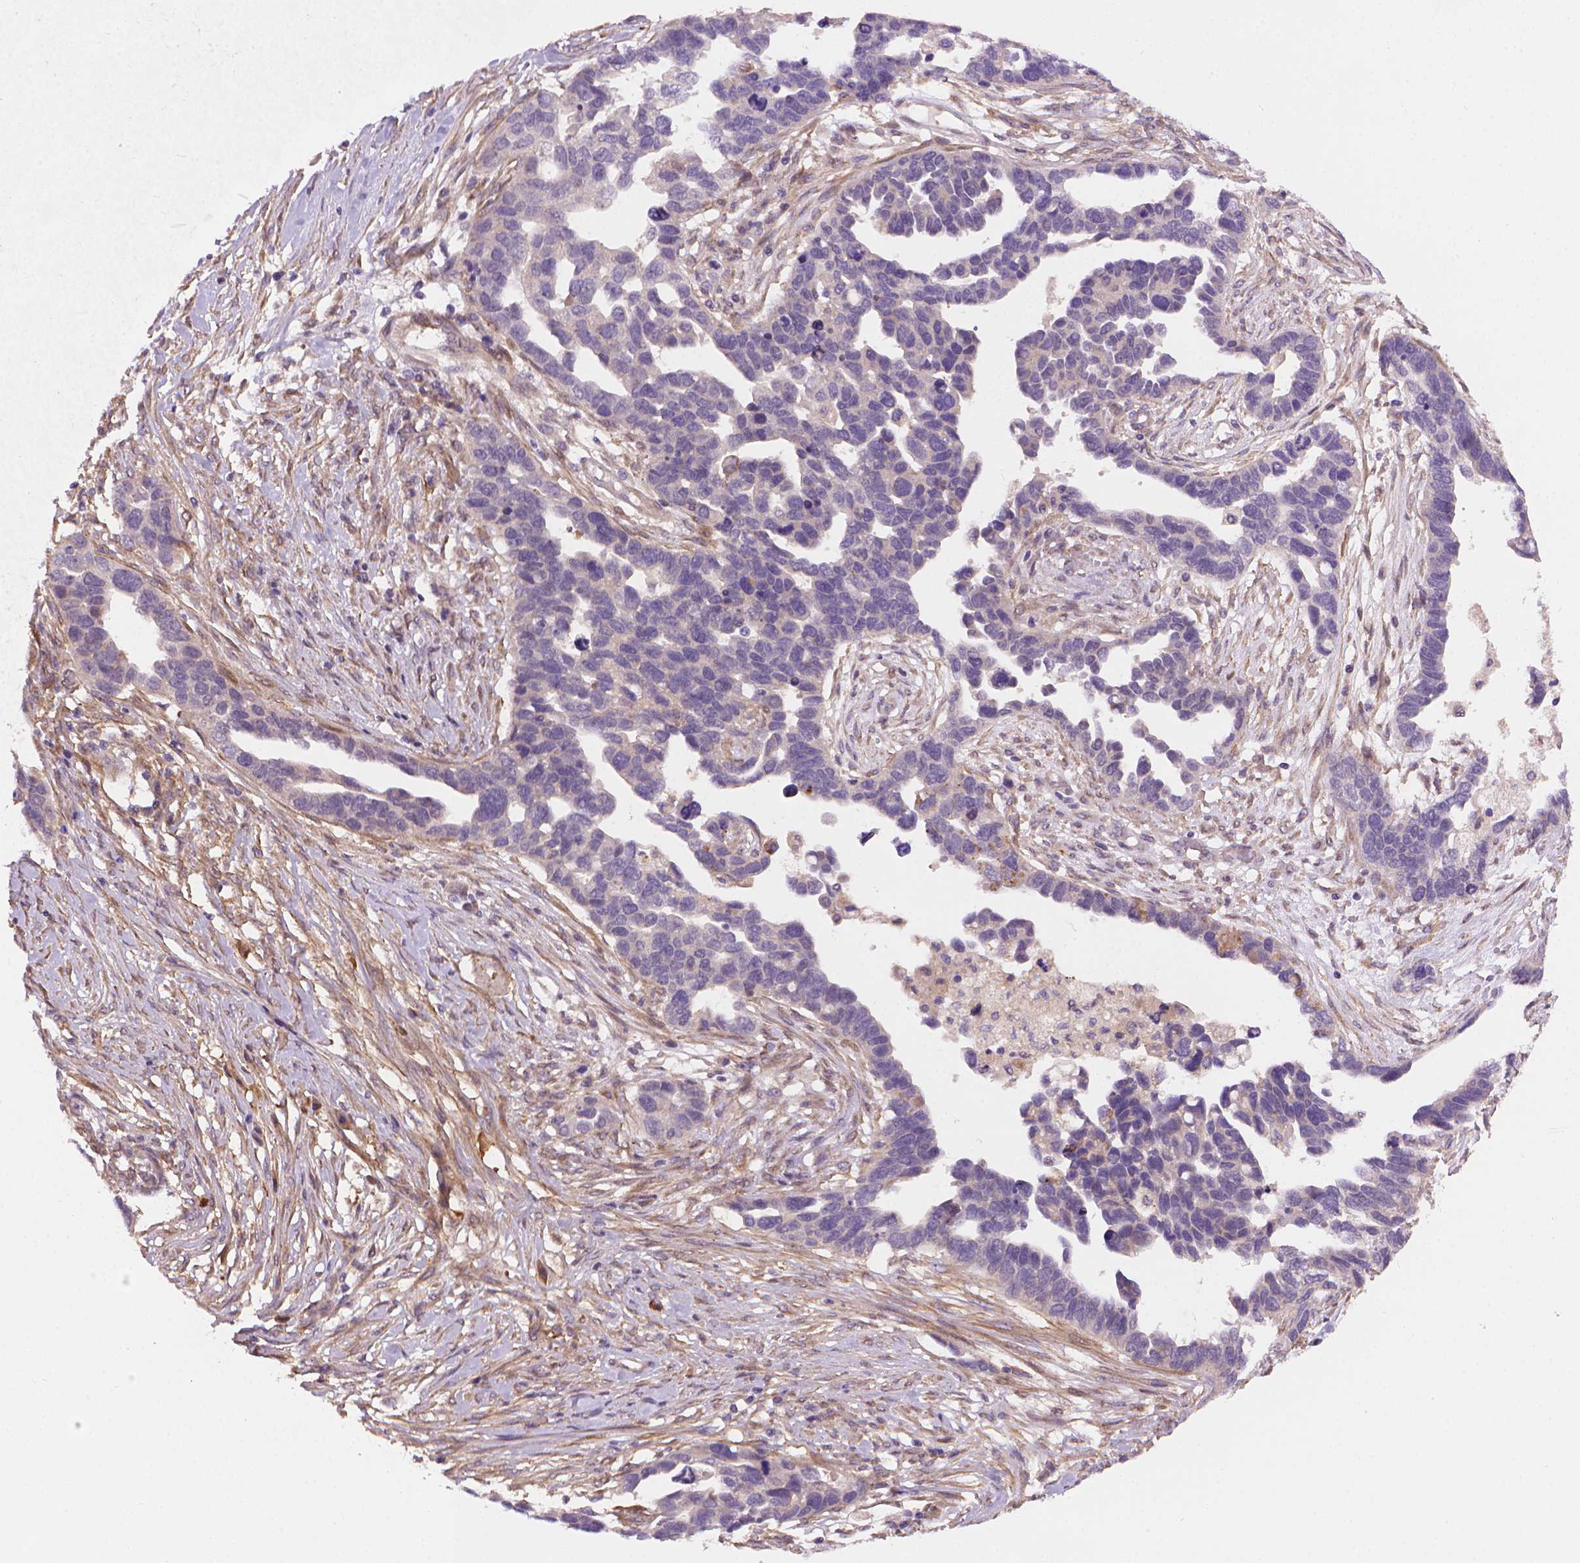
{"staining": {"intensity": "negative", "quantity": "none", "location": "none"}, "tissue": "ovarian cancer", "cell_type": "Tumor cells", "image_type": "cancer", "snomed": [{"axis": "morphology", "description": "Cystadenocarcinoma, serous, NOS"}, {"axis": "topography", "description": "Ovary"}], "caption": "The histopathology image reveals no significant staining in tumor cells of ovarian cancer (serous cystadenocarcinoma).", "gene": "AMMECR1", "patient": {"sex": "female", "age": 54}}